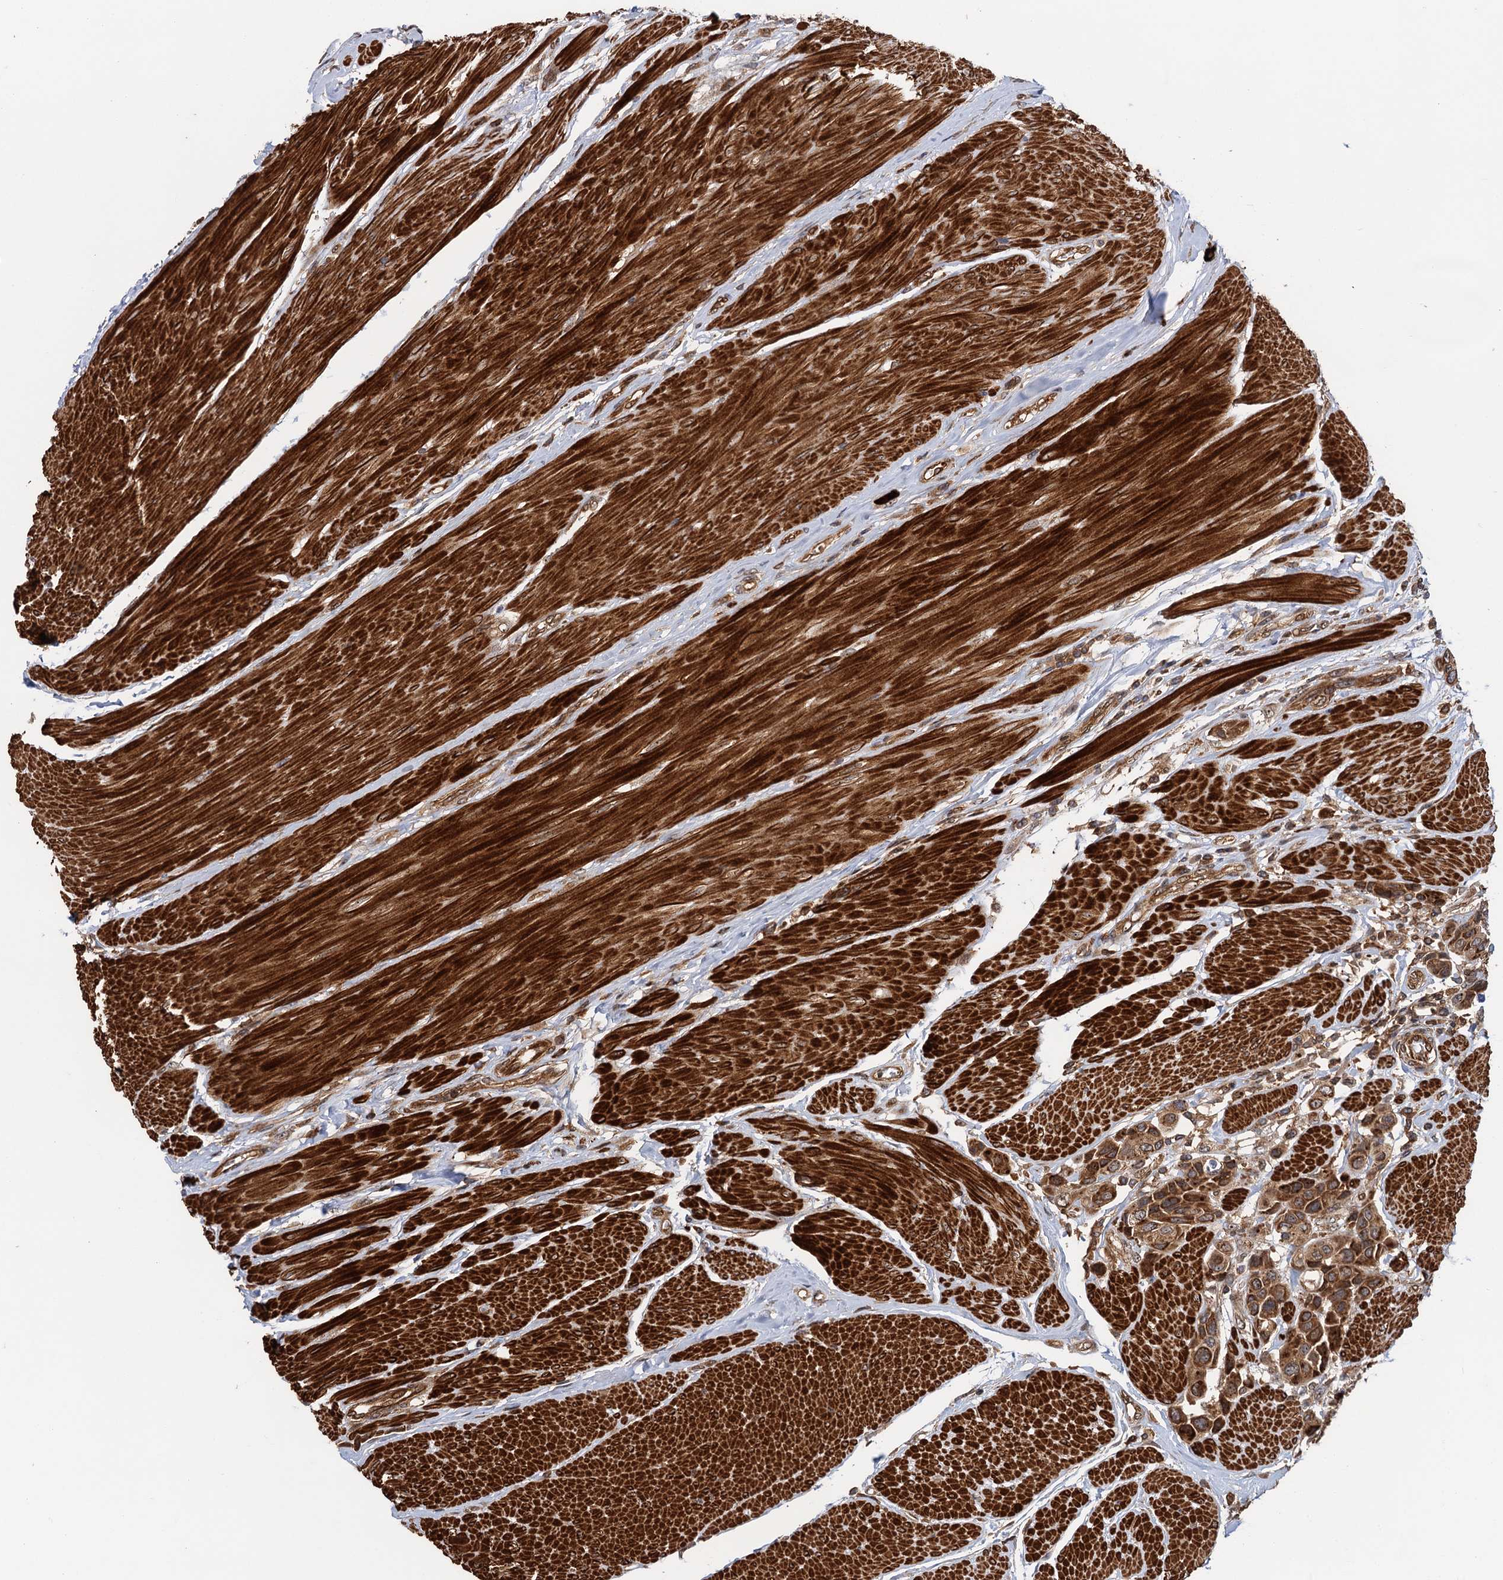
{"staining": {"intensity": "moderate", "quantity": ">75%", "location": "cytoplasmic/membranous"}, "tissue": "urothelial cancer", "cell_type": "Tumor cells", "image_type": "cancer", "snomed": [{"axis": "morphology", "description": "Urothelial carcinoma, High grade"}, {"axis": "topography", "description": "Urinary bladder"}], "caption": "An image of urothelial carcinoma (high-grade) stained for a protein exhibits moderate cytoplasmic/membranous brown staining in tumor cells.", "gene": "BORA", "patient": {"sex": "male", "age": 50}}